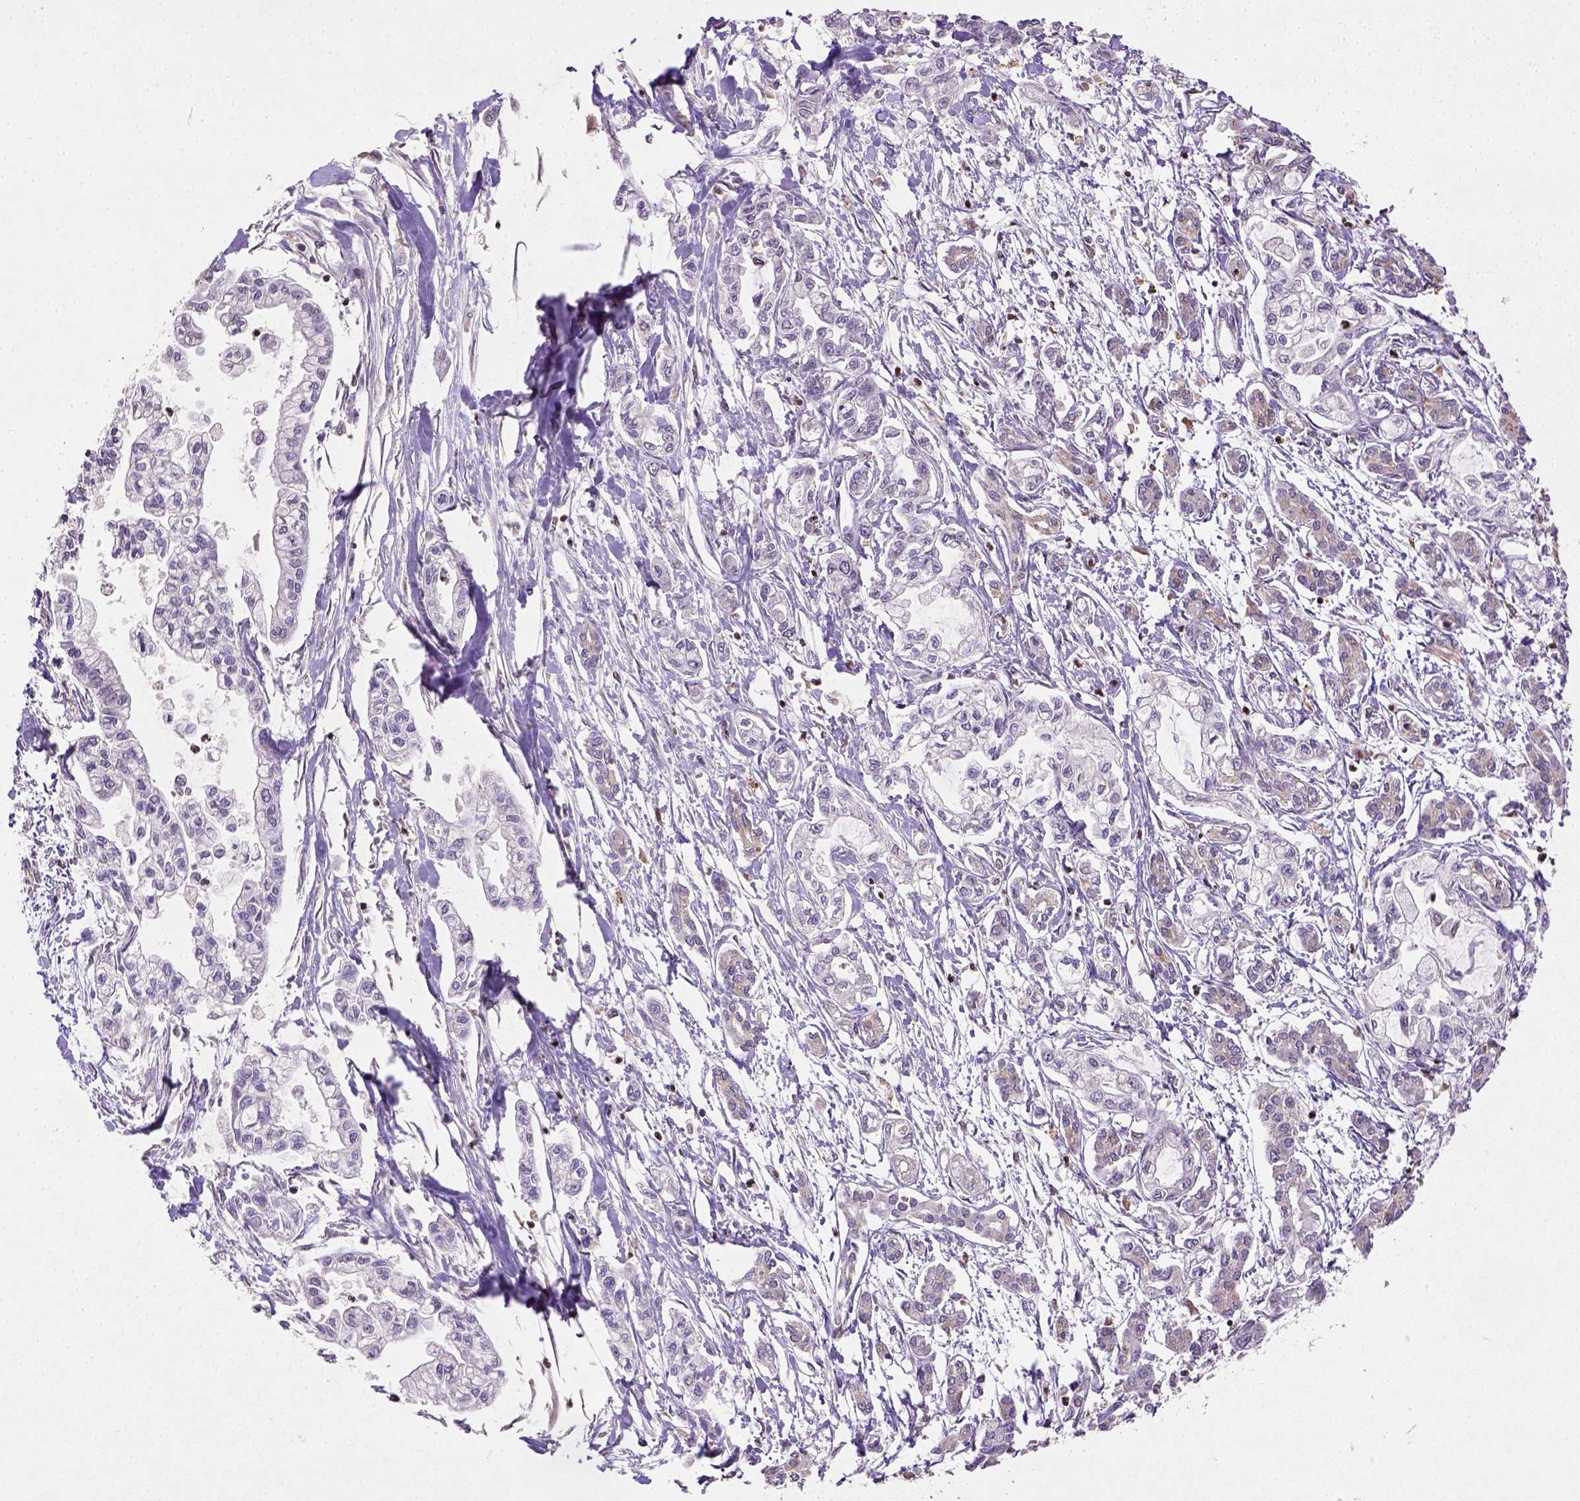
{"staining": {"intensity": "negative", "quantity": "none", "location": "none"}, "tissue": "pancreatic cancer", "cell_type": "Tumor cells", "image_type": "cancer", "snomed": [{"axis": "morphology", "description": "Adenocarcinoma, NOS"}, {"axis": "topography", "description": "Pancreas"}], "caption": "IHC photomicrograph of human pancreatic cancer stained for a protein (brown), which demonstrates no positivity in tumor cells.", "gene": "NUDT3", "patient": {"sex": "male", "age": 54}}